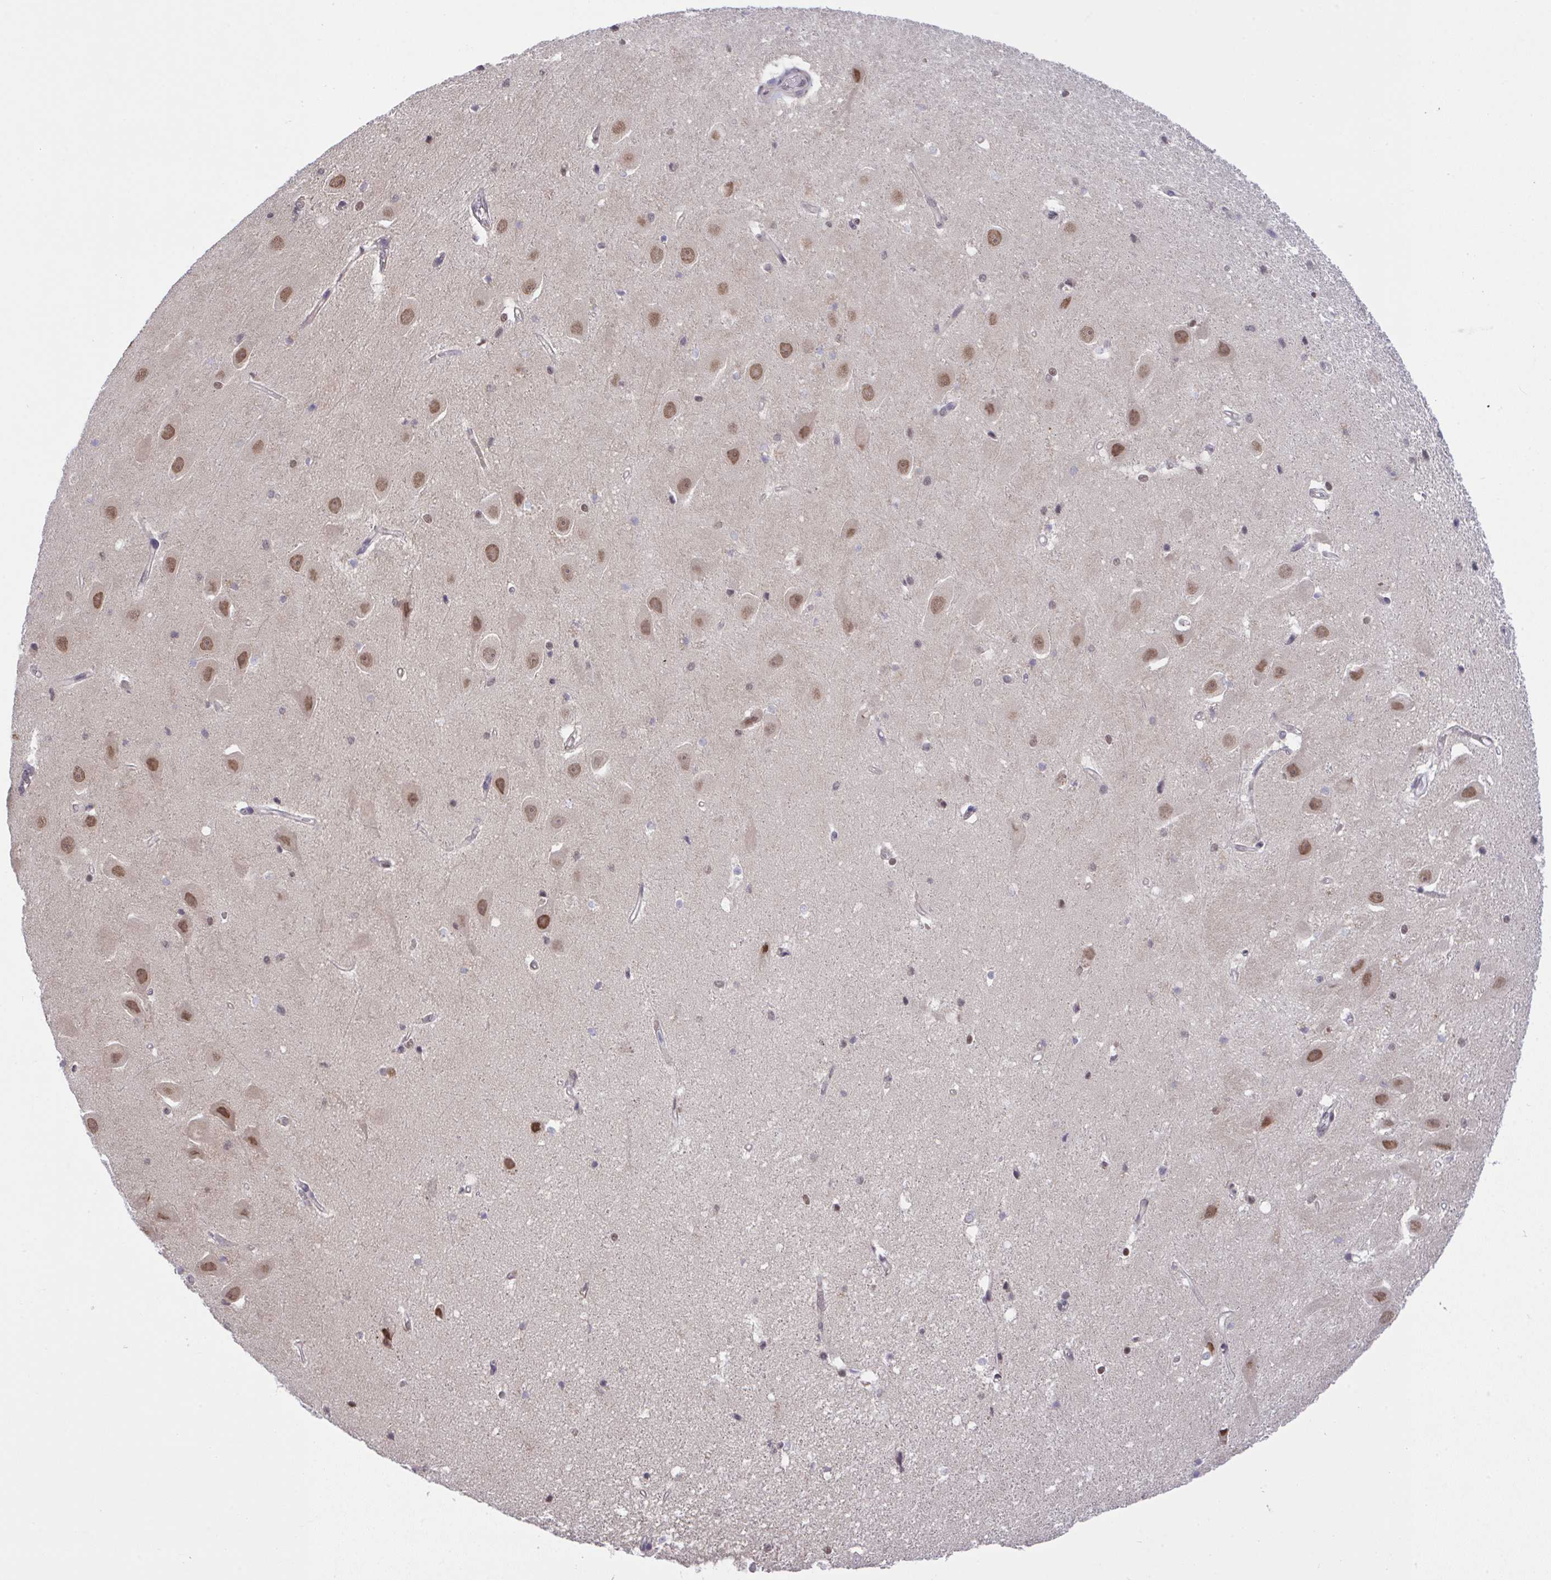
{"staining": {"intensity": "moderate", "quantity": "<25%", "location": "nuclear"}, "tissue": "hippocampus", "cell_type": "Glial cells", "image_type": "normal", "snomed": [{"axis": "morphology", "description": "Normal tissue, NOS"}, {"axis": "topography", "description": "Hippocampus"}], "caption": "A low amount of moderate nuclear positivity is seen in about <25% of glial cells in benign hippocampus.", "gene": "C9orf64", "patient": {"sex": "male", "age": 63}}